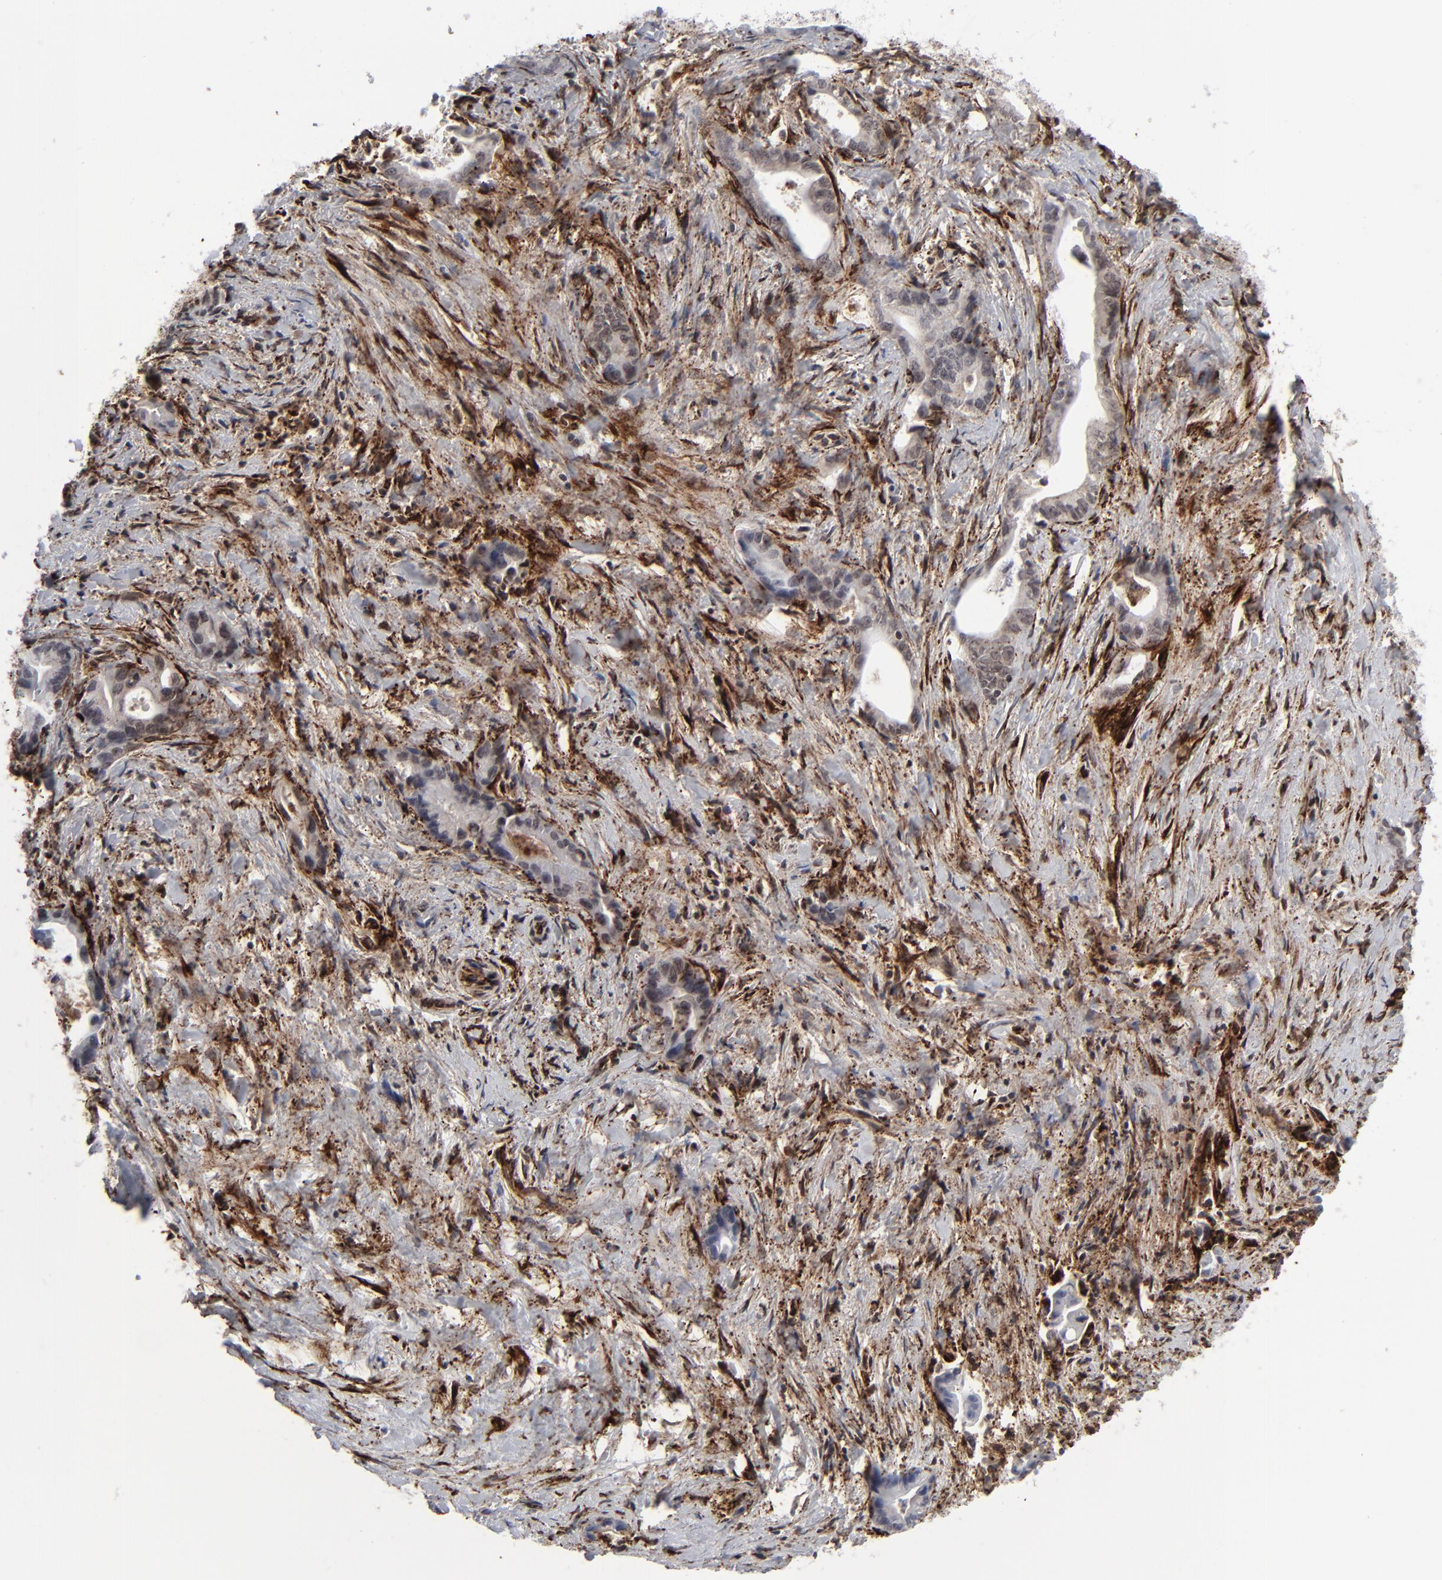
{"staining": {"intensity": "weak", "quantity": "25%-75%", "location": "cytoplasmic/membranous"}, "tissue": "liver cancer", "cell_type": "Tumor cells", "image_type": "cancer", "snomed": [{"axis": "morphology", "description": "Cholangiocarcinoma"}, {"axis": "topography", "description": "Liver"}], "caption": "Immunohistochemical staining of human liver cancer shows low levels of weak cytoplasmic/membranous staining in about 25%-75% of tumor cells.", "gene": "SPARC", "patient": {"sex": "female", "age": 55}}